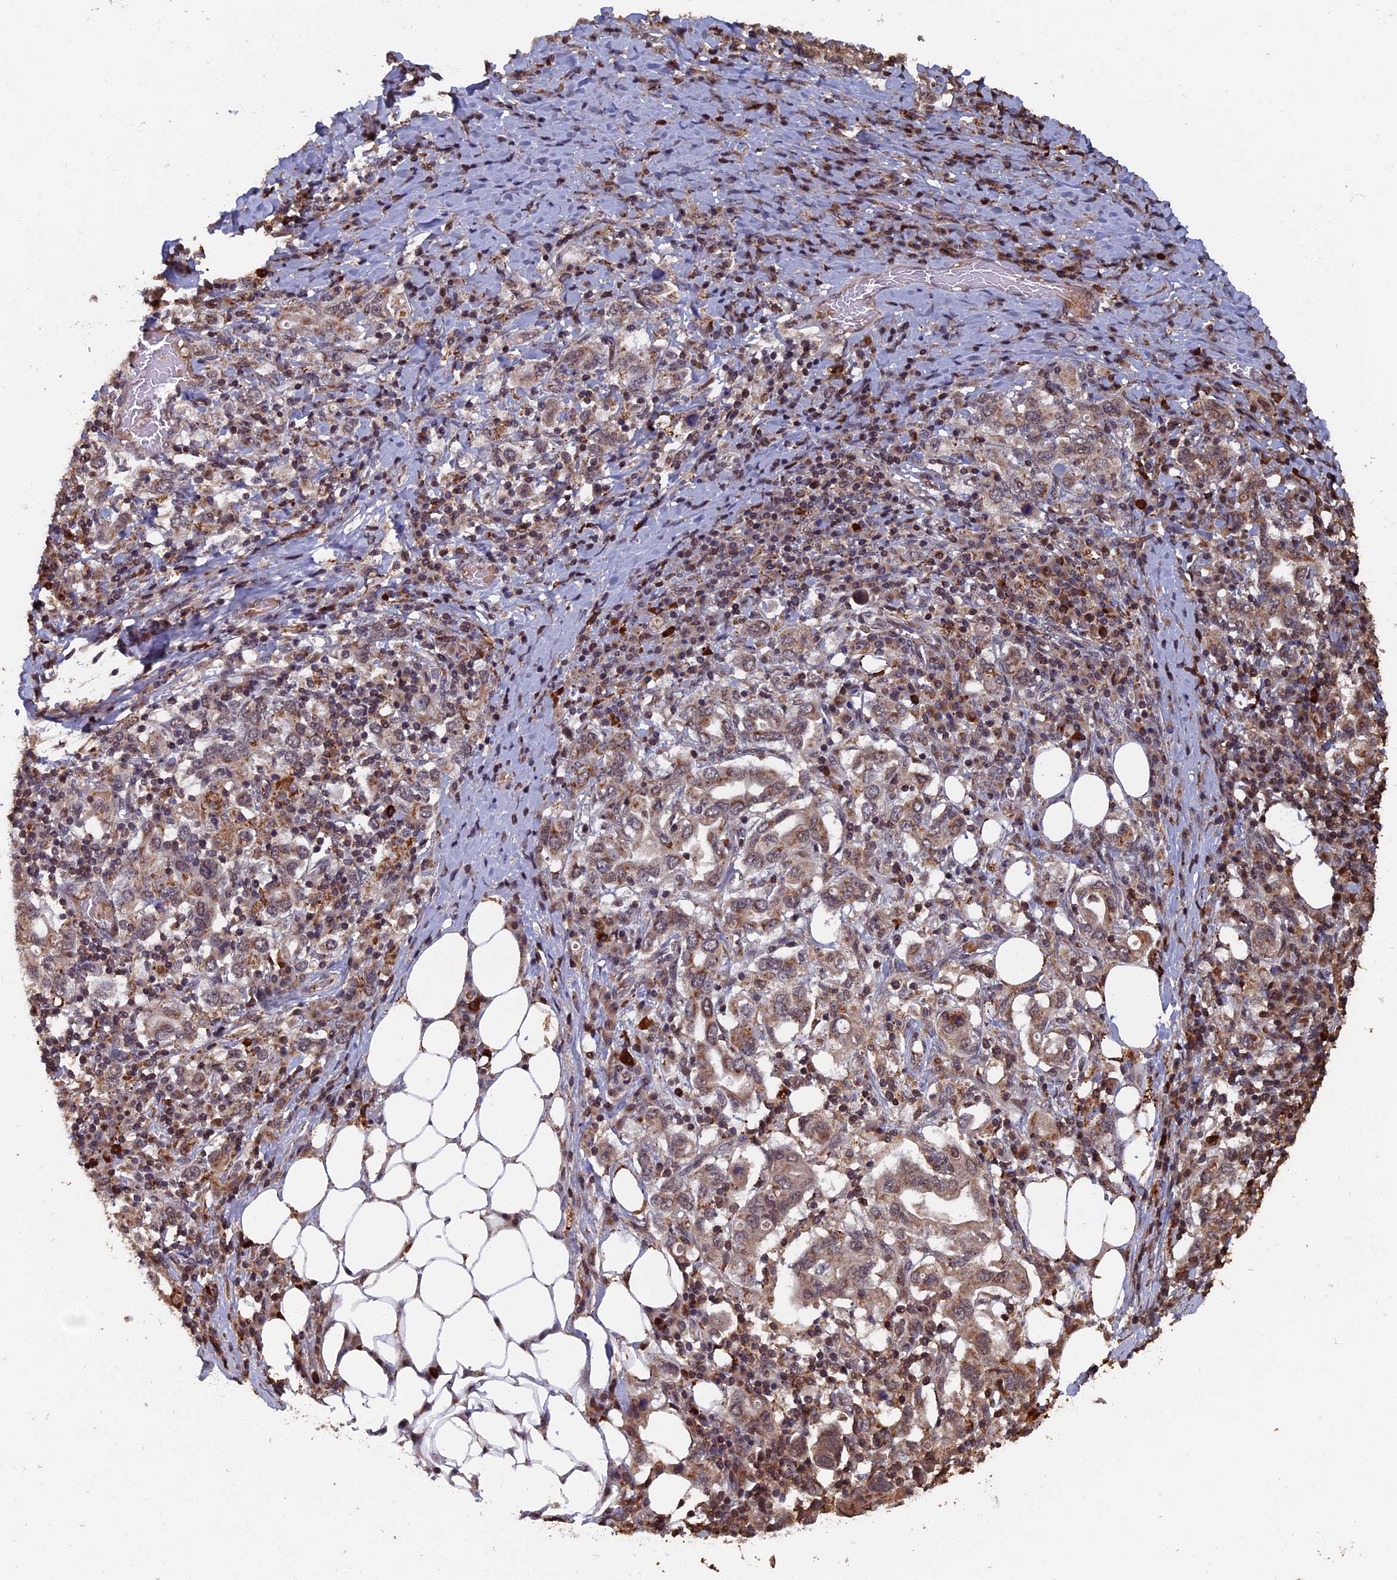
{"staining": {"intensity": "weak", "quantity": "25%-75%", "location": "cytoplasmic/membranous"}, "tissue": "stomach cancer", "cell_type": "Tumor cells", "image_type": "cancer", "snomed": [{"axis": "morphology", "description": "Adenocarcinoma, NOS"}, {"axis": "topography", "description": "Stomach, upper"}, {"axis": "topography", "description": "Stomach"}], "caption": "A low amount of weak cytoplasmic/membranous expression is identified in about 25%-75% of tumor cells in stomach adenocarcinoma tissue.", "gene": "RASGRF1", "patient": {"sex": "male", "age": 62}}